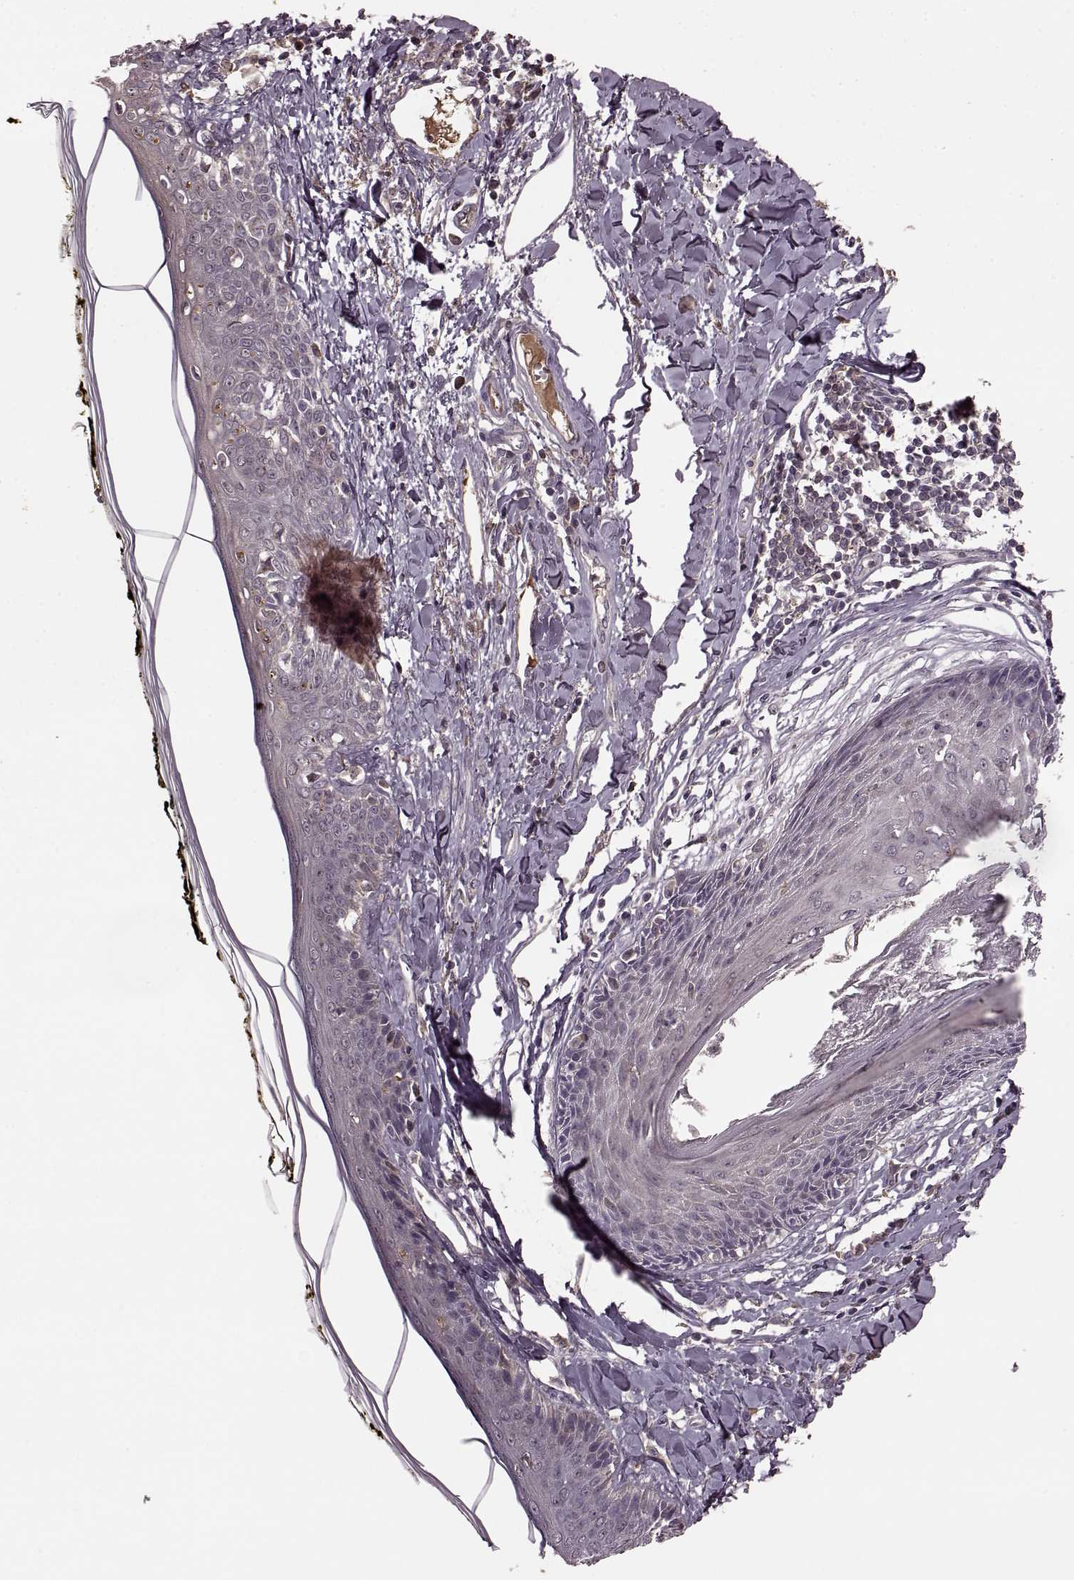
{"staining": {"intensity": "negative", "quantity": "none", "location": "none"}, "tissue": "skin", "cell_type": "Fibroblasts", "image_type": "normal", "snomed": [{"axis": "morphology", "description": "Normal tissue, NOS"}, {"axis": "topography", "description": "Skin"}], "caption": "Fibroblasts show no significant positivity in normal skin. (Brightfield microscopy of DAB immunohistochemistry (IHC) at high magnification).", "gene": "NRL", "patient": {"sex": "male", "age": 76}}